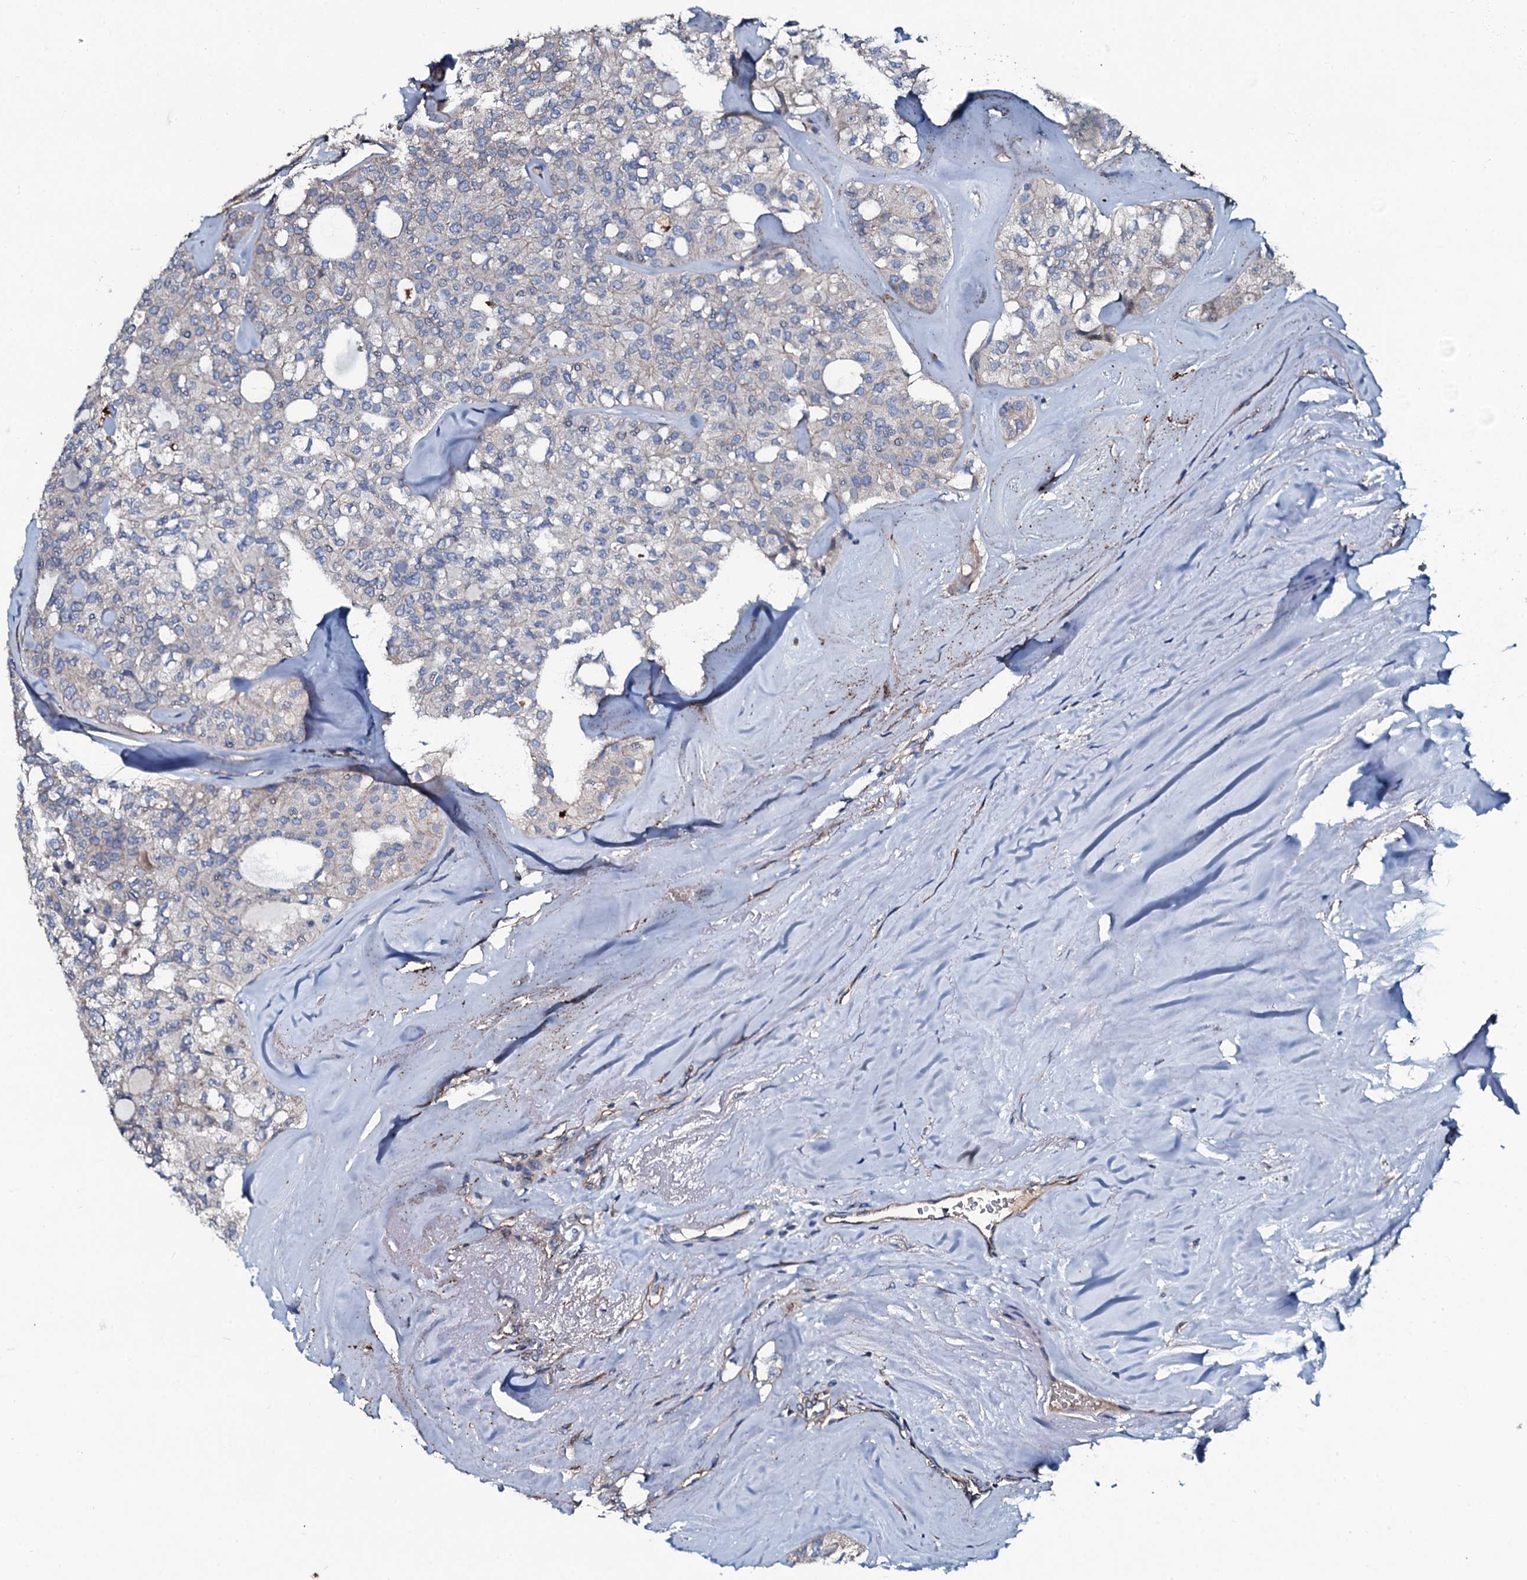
{"staining": {"intensity": "negative", "quantity": "none", "location": "none"}, "tissue": "thyroid cancer", "cell_type": "Tumor cells", "image_type": "cancer", "snomed": [{"axis": "morphology", "description": "Follicular adenoma carcinoma, NOS"}, {"axis": "topography", "description": "Thyroid gland"}], "caption": "The immunohistochemistry micrograph has no significant staining in tumor cells of thyroid cancer tissue.", "gene": "DMAC2", "patient": {"sex": "male", "age": 75}}